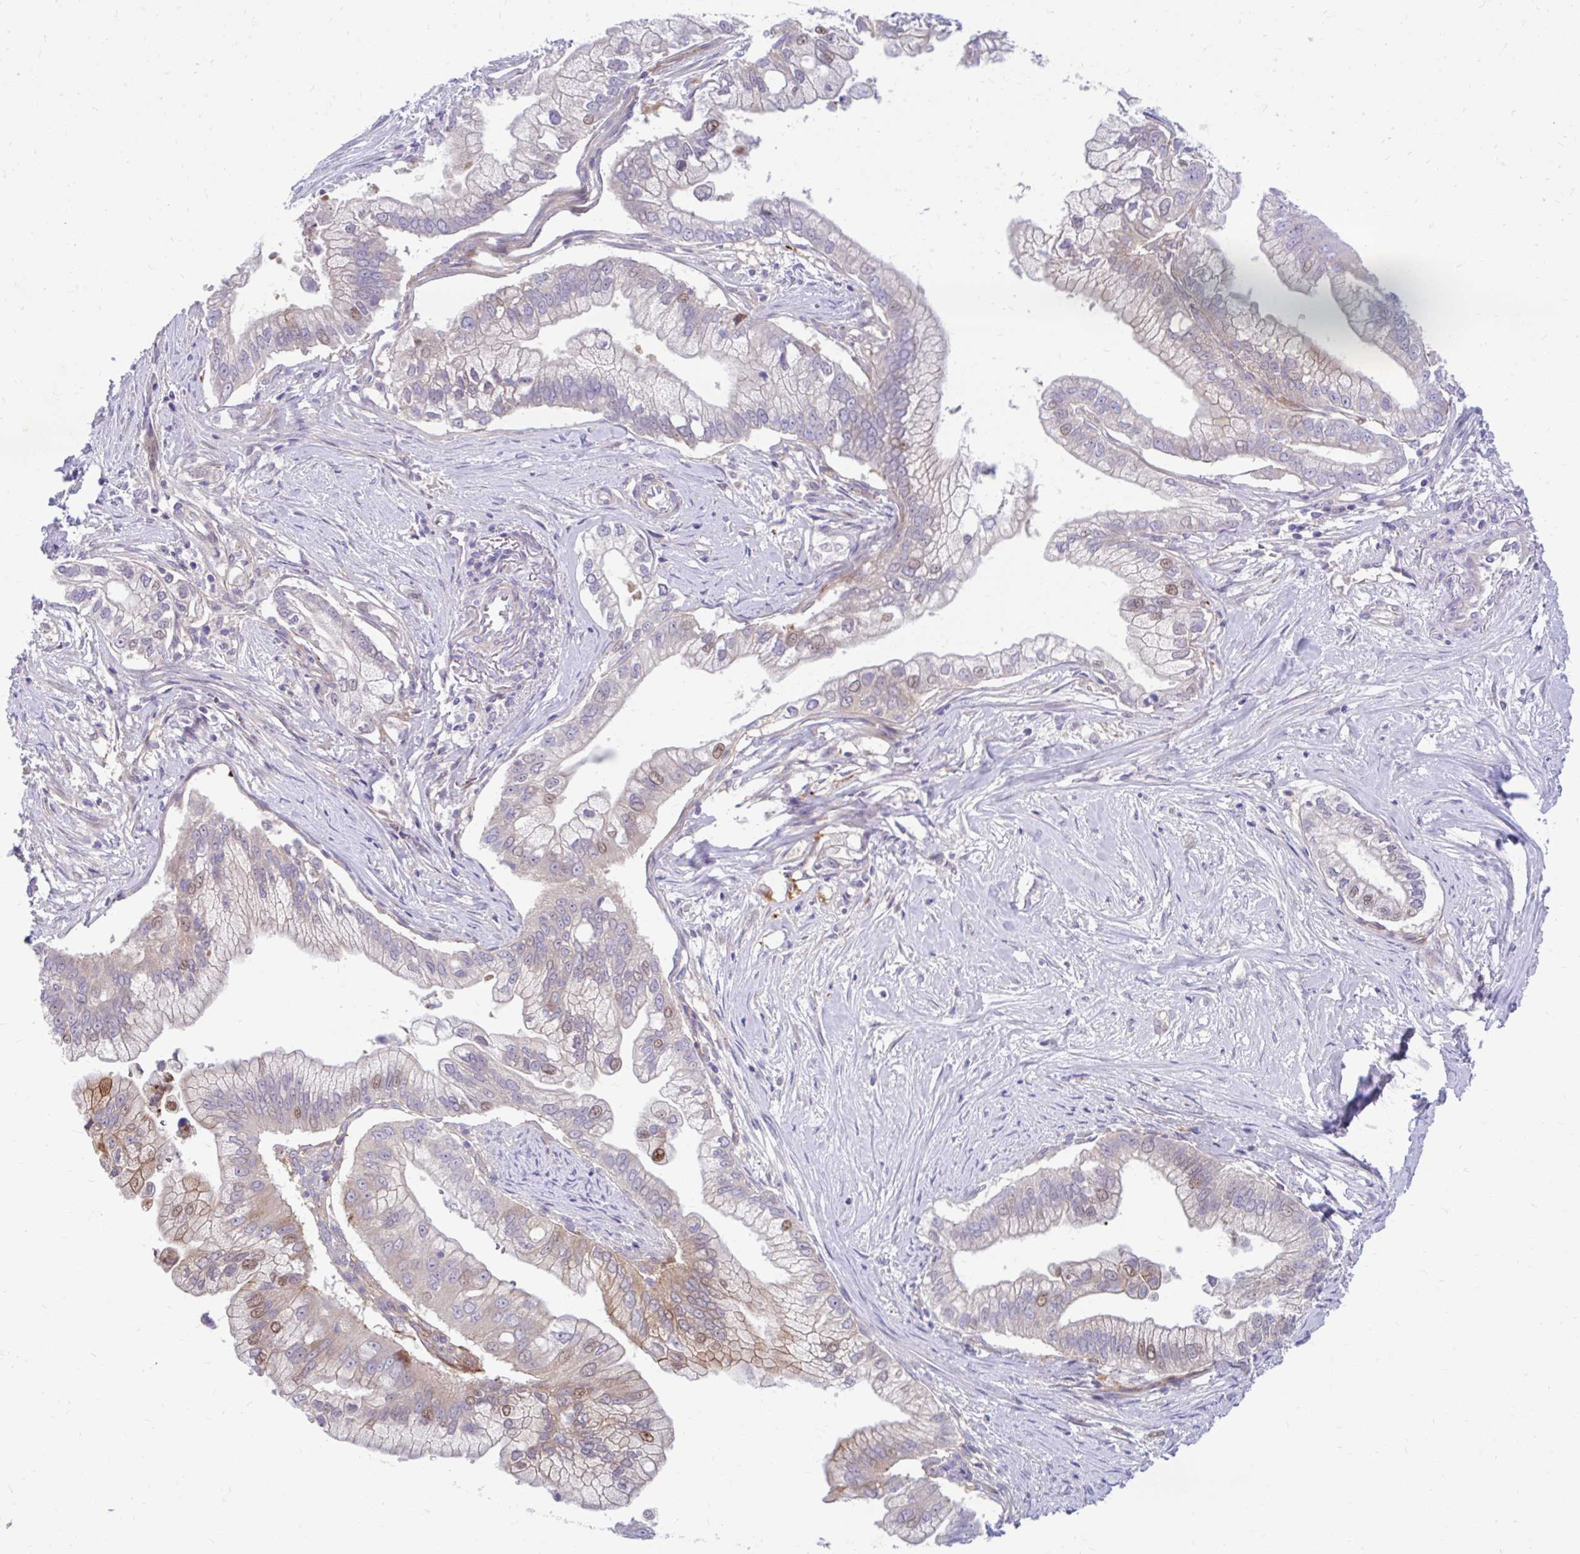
{"staining": {"intensity": "moderate", "quantity": "<25%", "location": "cytoplasmic/membranous,nuclear"}, "tissue": "pancreatic cancer", "cell_type": "Tumor cells", "image_type": "cancer", "snomed": [{"axis": "morphology", "description": "Adenocarcinoma, NOS"}, {"axis": "topography", "description": "Pancreas"}], "caption": "A brown stain labels moderate cytoplasmic/membranous and nuclear positivity of a protein in pancreatic cancer tumor cells.", "gene": "ESPNL", "patient": {"sex": "male", "age": 70}}